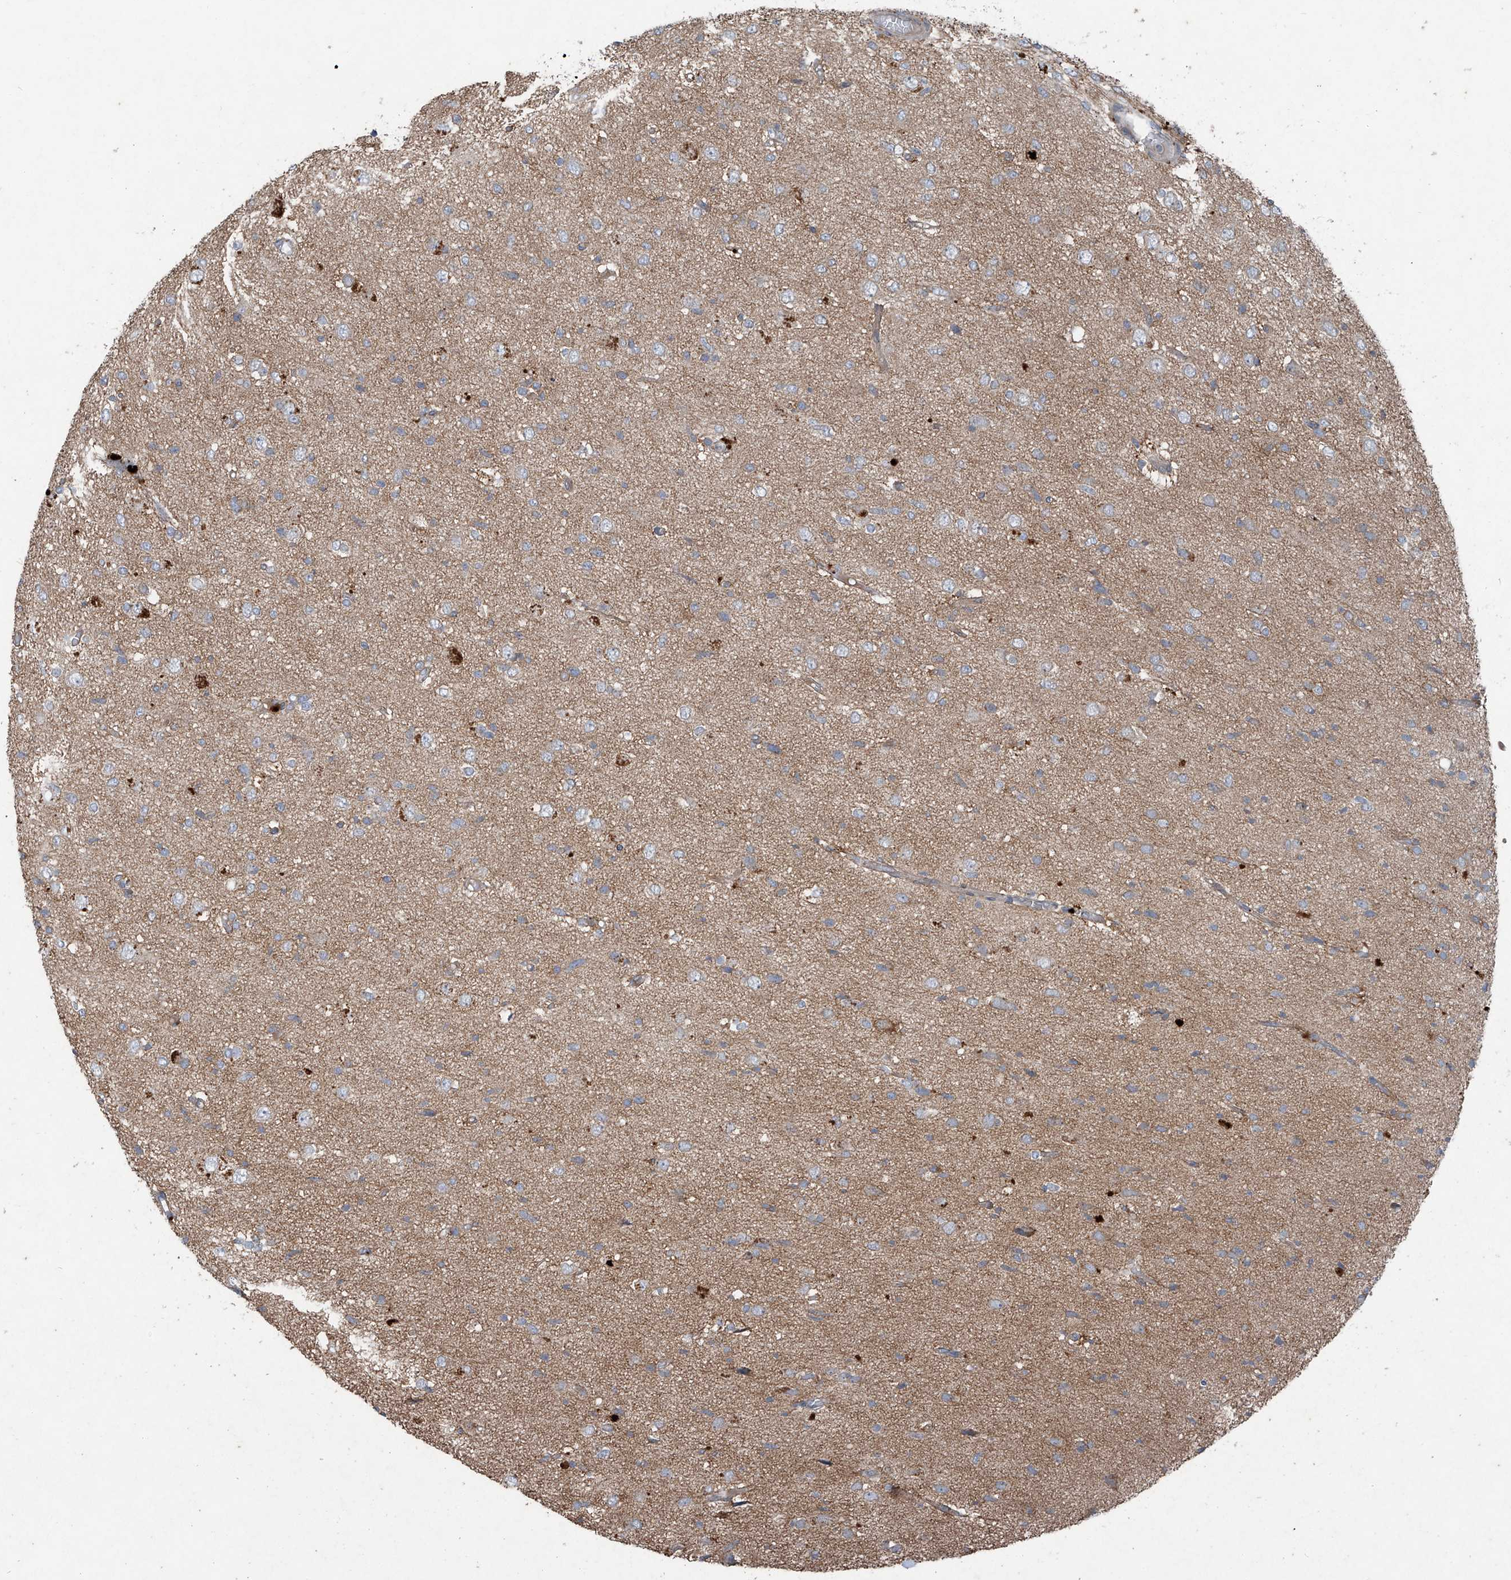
{"staining": {"intensity": "negative", "quantity": "none", "location": "none"}, "tissue": "glioma", "cell_type": "Tumor cells", "image_type": "cancer", "snomed": [{"axis": "morphology", "description": "Glioma, malignant, High grade"}, {"axis": "topography", "description": "Brain"}], "caption": "Malignant high-grade glioma stained for a protein using immunohistochemistry (IHC) reveals no positivity tumor cells.", "gene": "FOXRED2", "patient": {"sex": "female", "age": 59}}